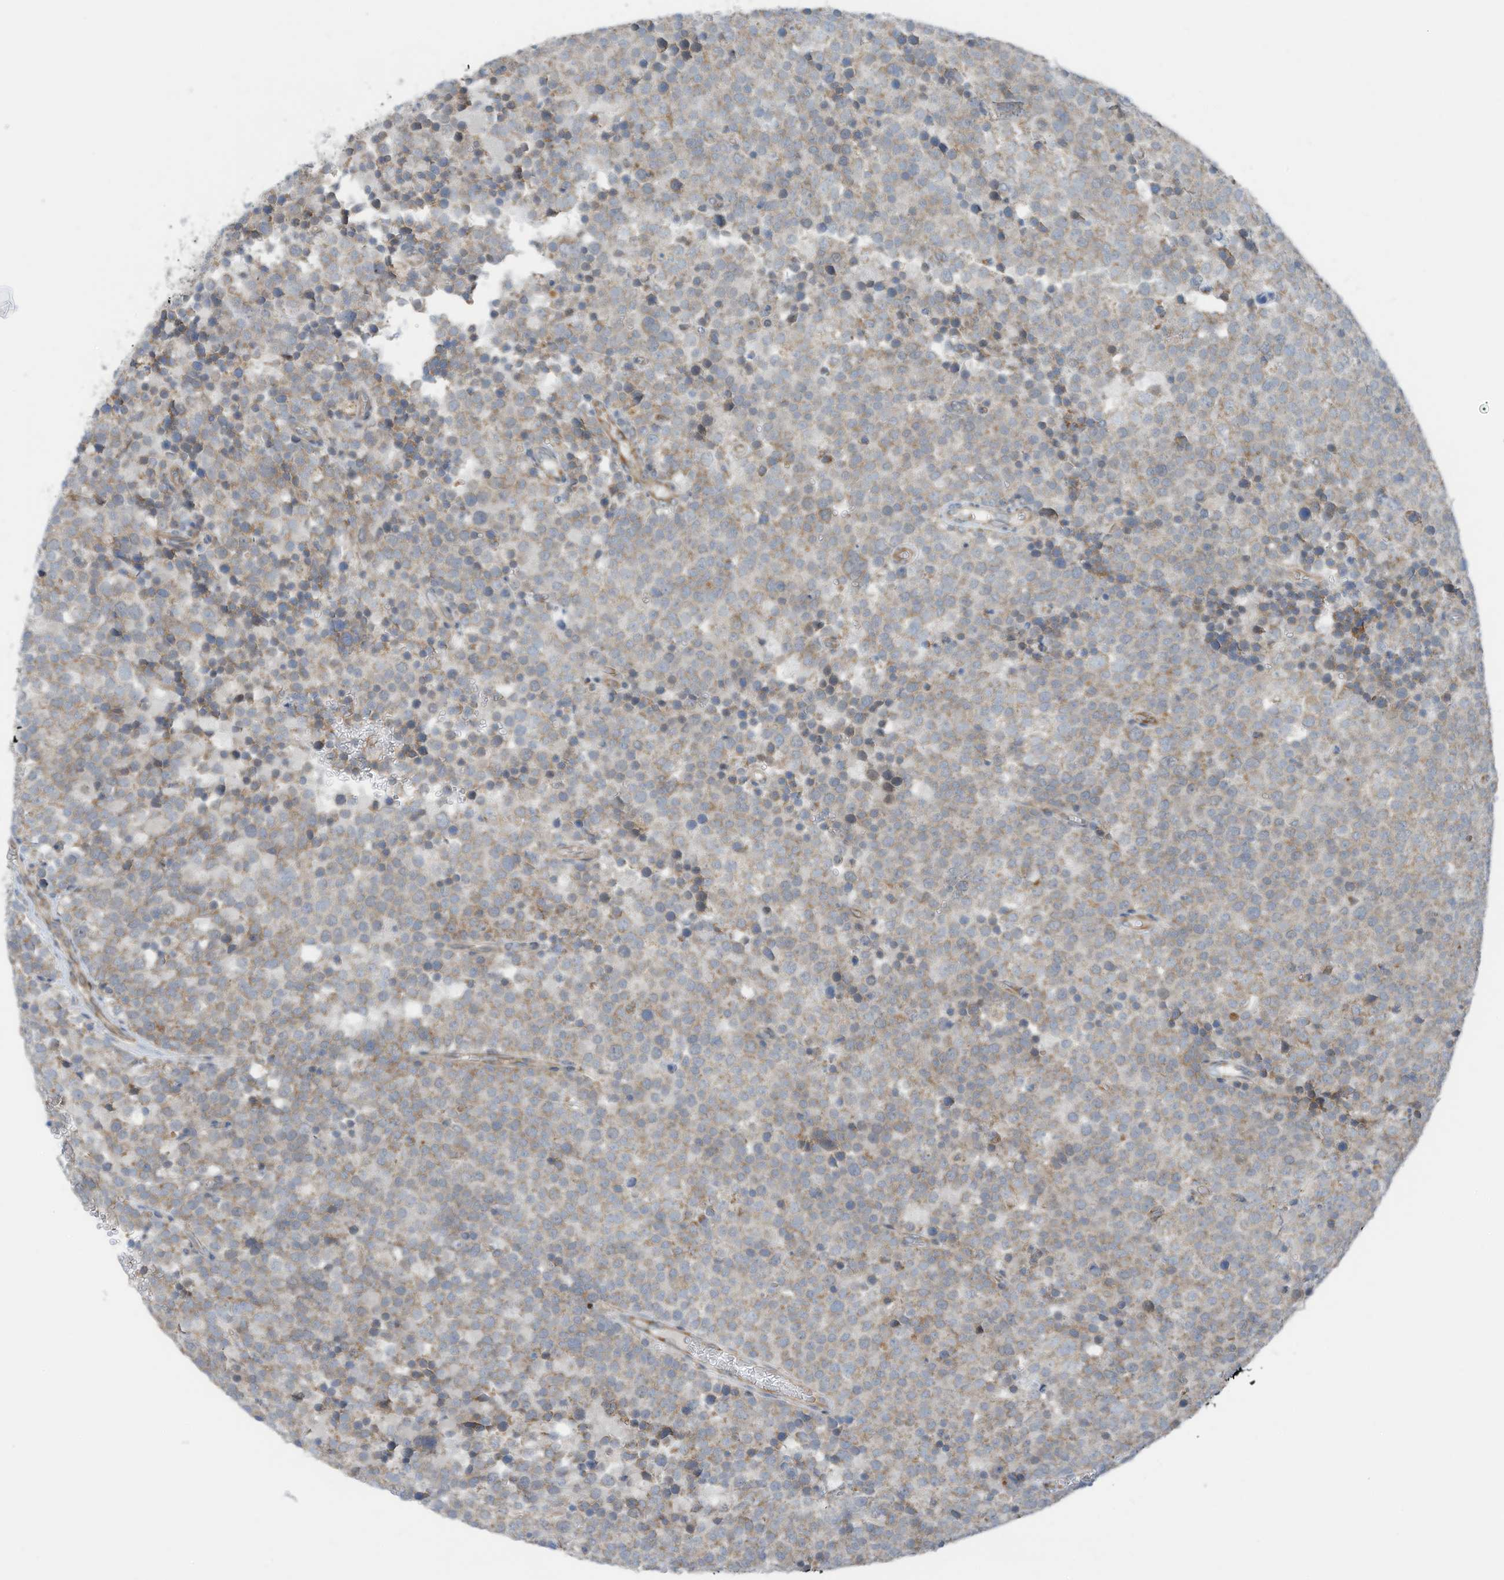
{"staining": {"intensity": "weak", "quantity": "25%-75%", "location": "cytoplasmic/membranous"}, "tissue": "testis cancer", "cell_type": "Tumor cells", "image_type": "cancer", "snomed": [{"axis": "morphology", "description": "Seminoma, NOS"}, {"axis": "topography", "description": "Testis"}], "caption": "Testis seminoma stained with a protein marker displays weak staining in tumor cells.", "gene": "EOMES", "patient": {"sex": "male", "age": 71}}